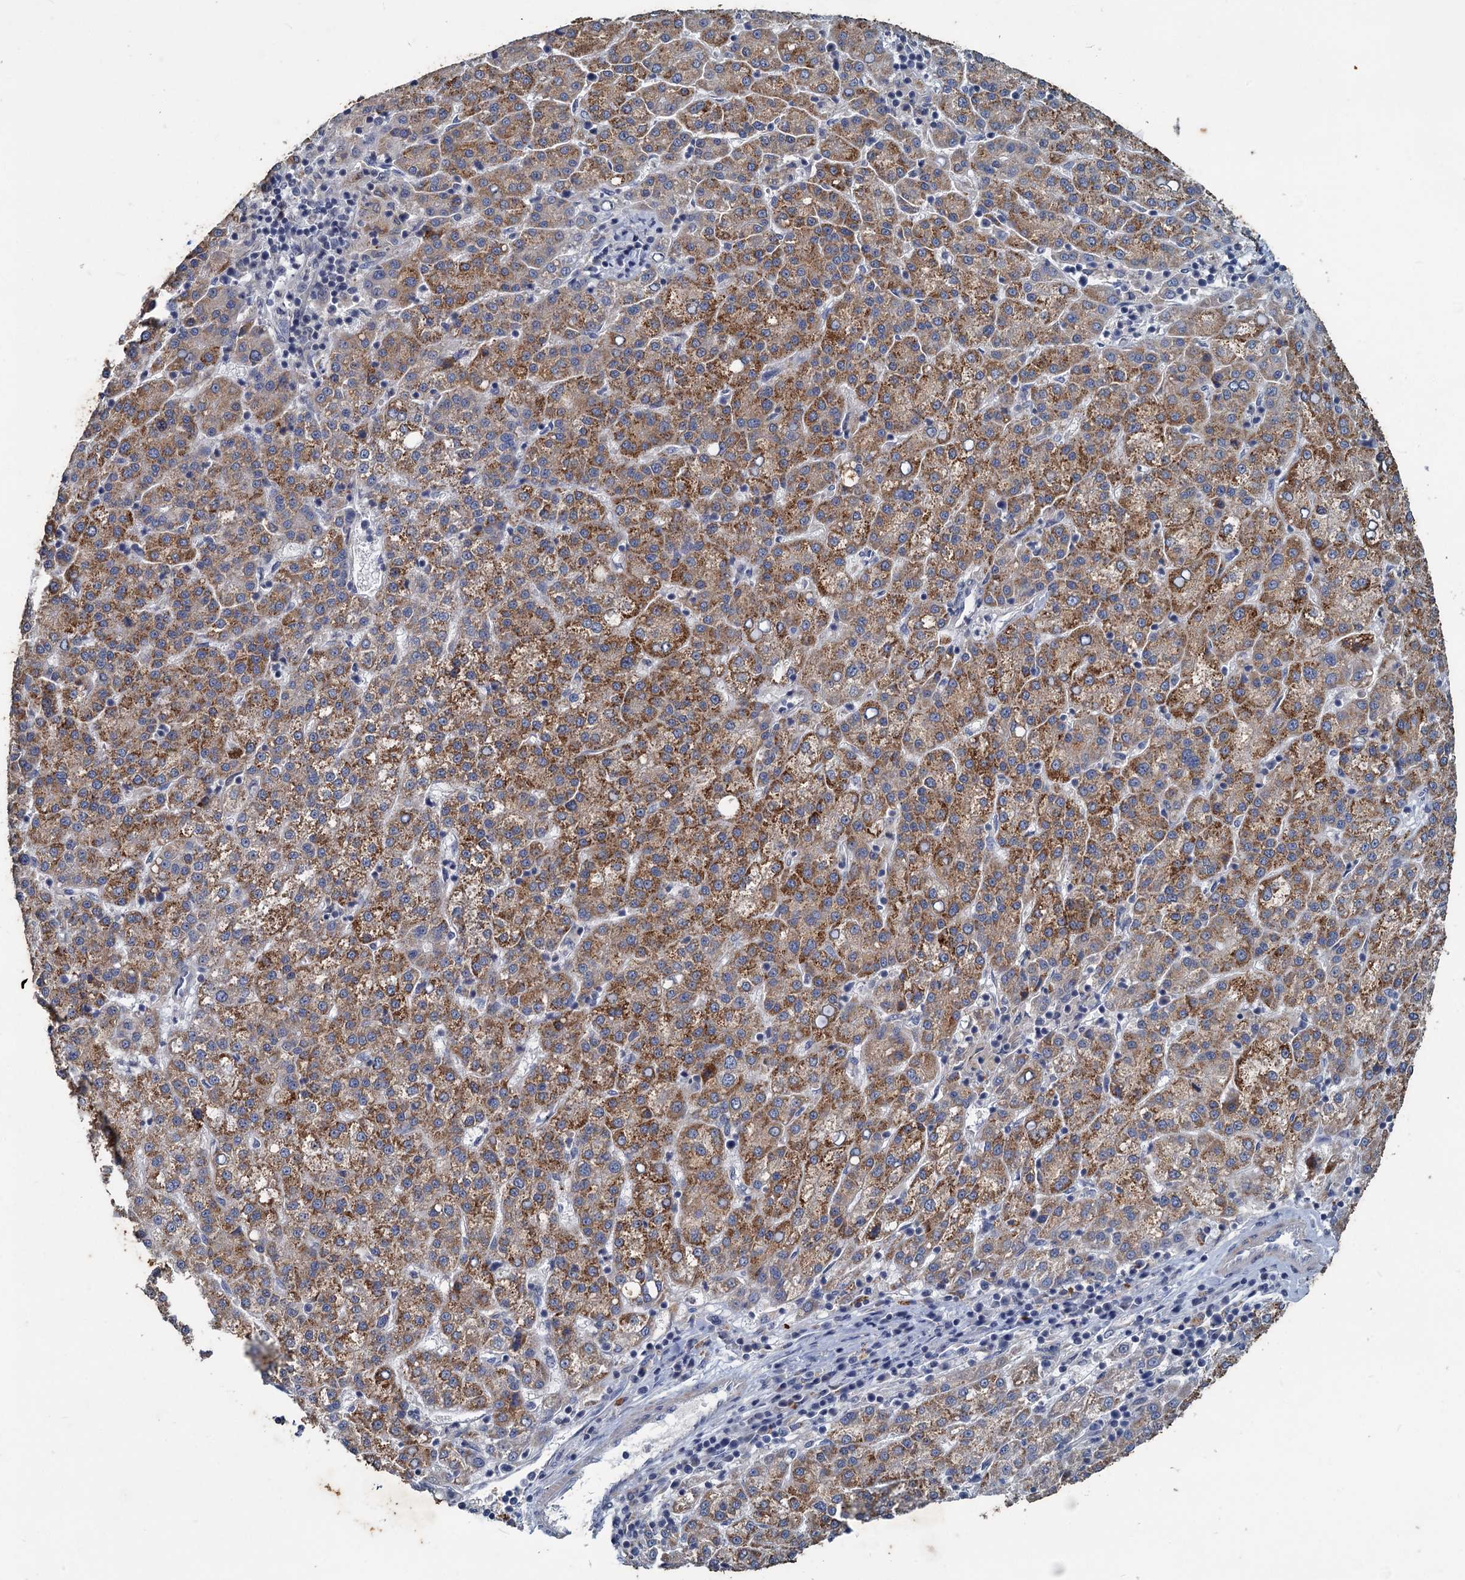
{"staining": {"intensity": "moderate", "quantity": ">75%", "location": "cytoplasmic/membranous"}, "tissue": "liver cancer", "cell_type": "Tumor cells", "image_type": "cancer", "snomed": [{"axis": "morphology", "description": "Carcinoma, Hepatocellular, NOS"}, {"axis": "topography", "description": "Liver"}], "caption": "IHC staining of liver cancer, which exhibits medium levels of moderate cytoplasmic/membranous positivity in about >75% of tumor cells indicating moderate cytoplasmic/membranous protein positivity. The staining was performed using DAB (3,3'-diaminobenzidine) (brown) for protein detection and nuclei were counterstained in hematoxylin (blue).", "gene": "SLC2A7", "patient": {"sex": "female", "age": 58}}